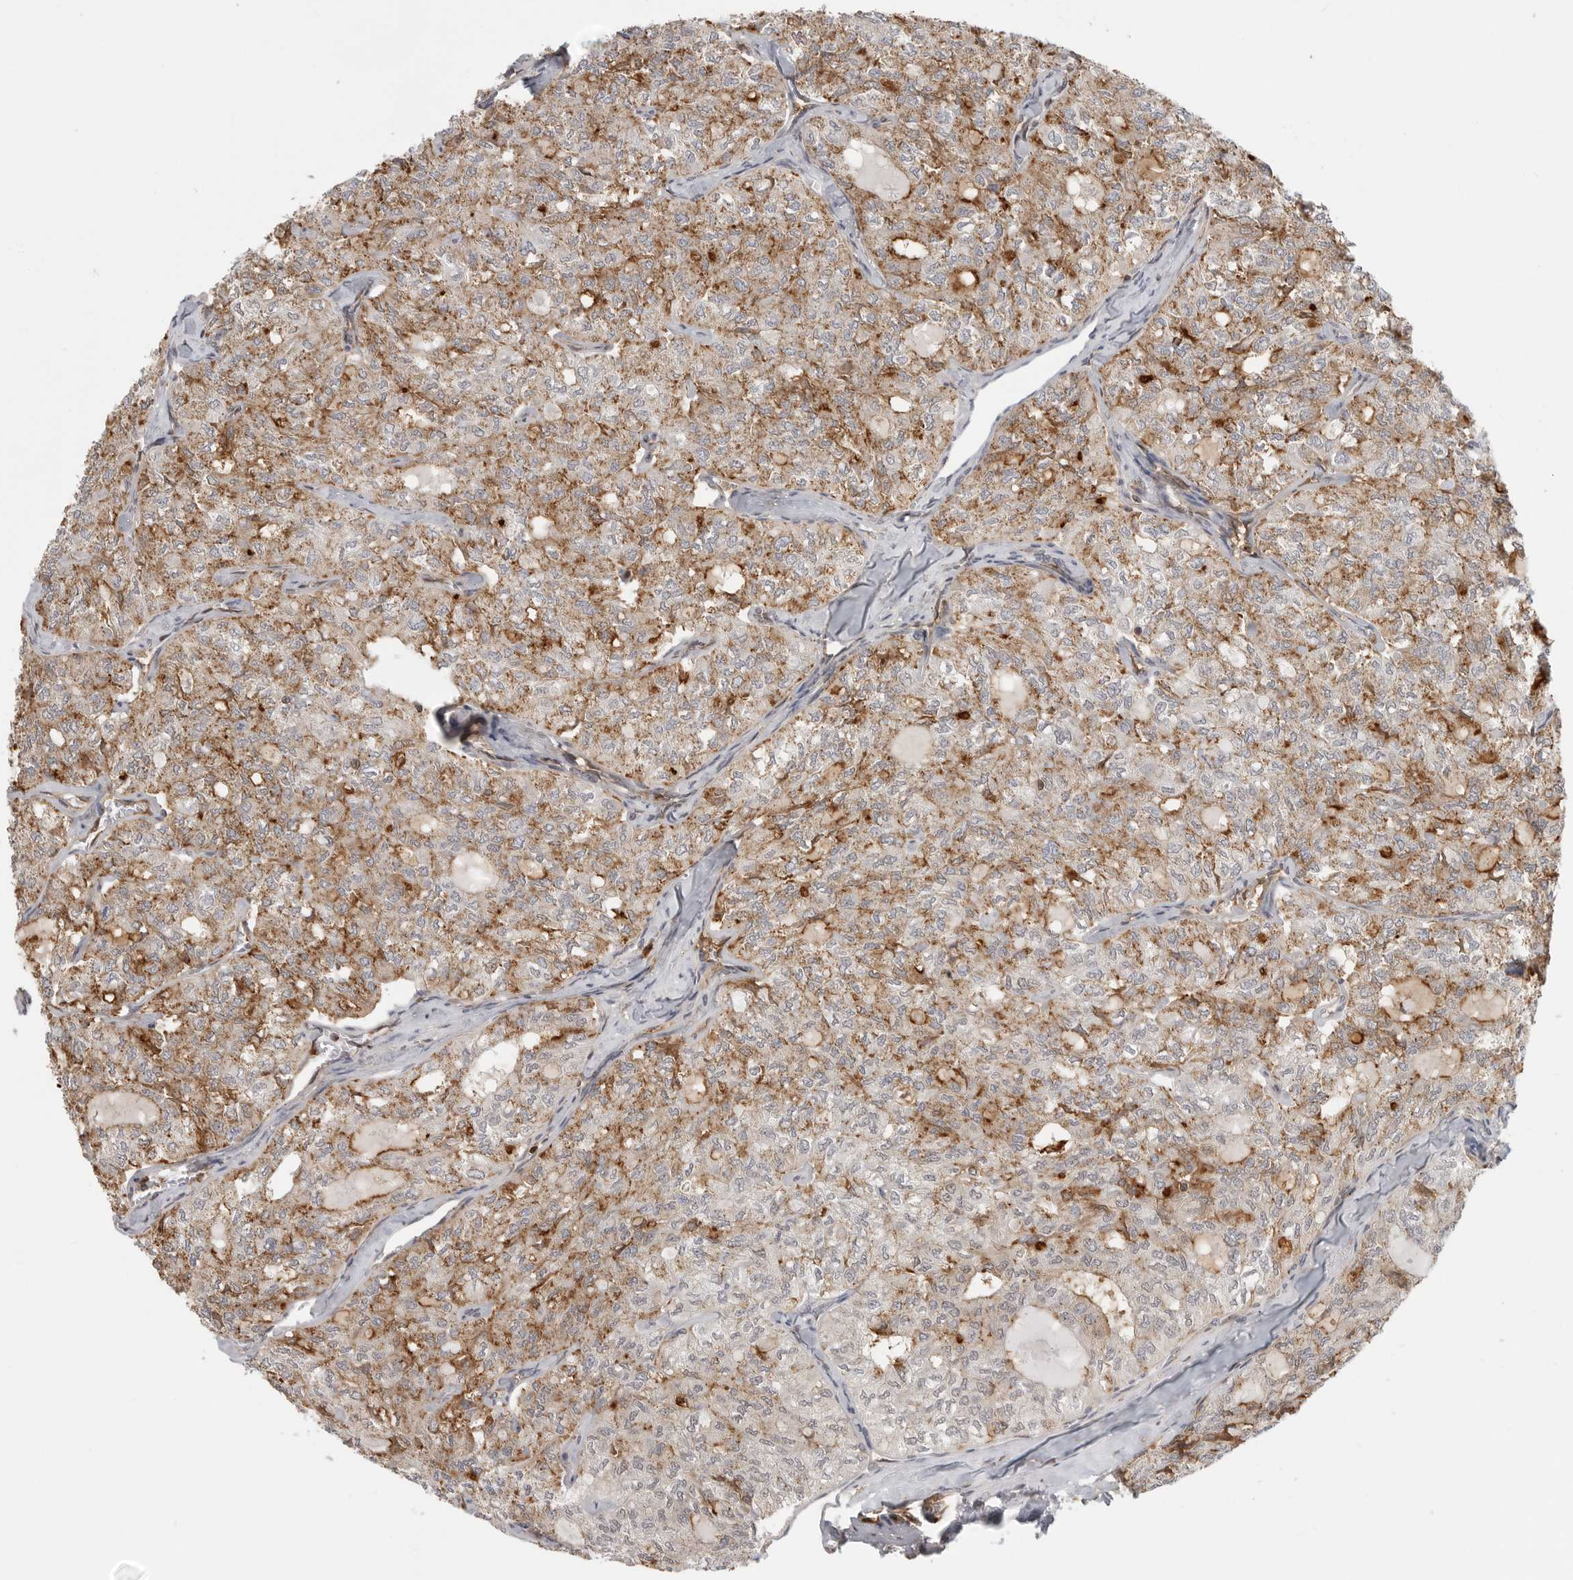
{"staining": {"intensity": "moderate", "quantity": ">75%", "location": "cytoplasmic/membranous"}, "tissue": "thyroid cancer", "cell_type": "Tumor cells", "image_type": "cancer", "snomed": [{"axis": "morphology", "description": "Follicular adenoma carcinoma, NOS"}, {"axis": "topography", "description": "Thyroid gland"}], "caption": "A high-resolution image shows immunohistochemistry staining of thyroid cancer, which reveals moderate cytoplasmic/membranous expression in approximately >75% of tumor cells.", "gene": "ANXA11", "patient": {"sex": "male", "age": 75}}